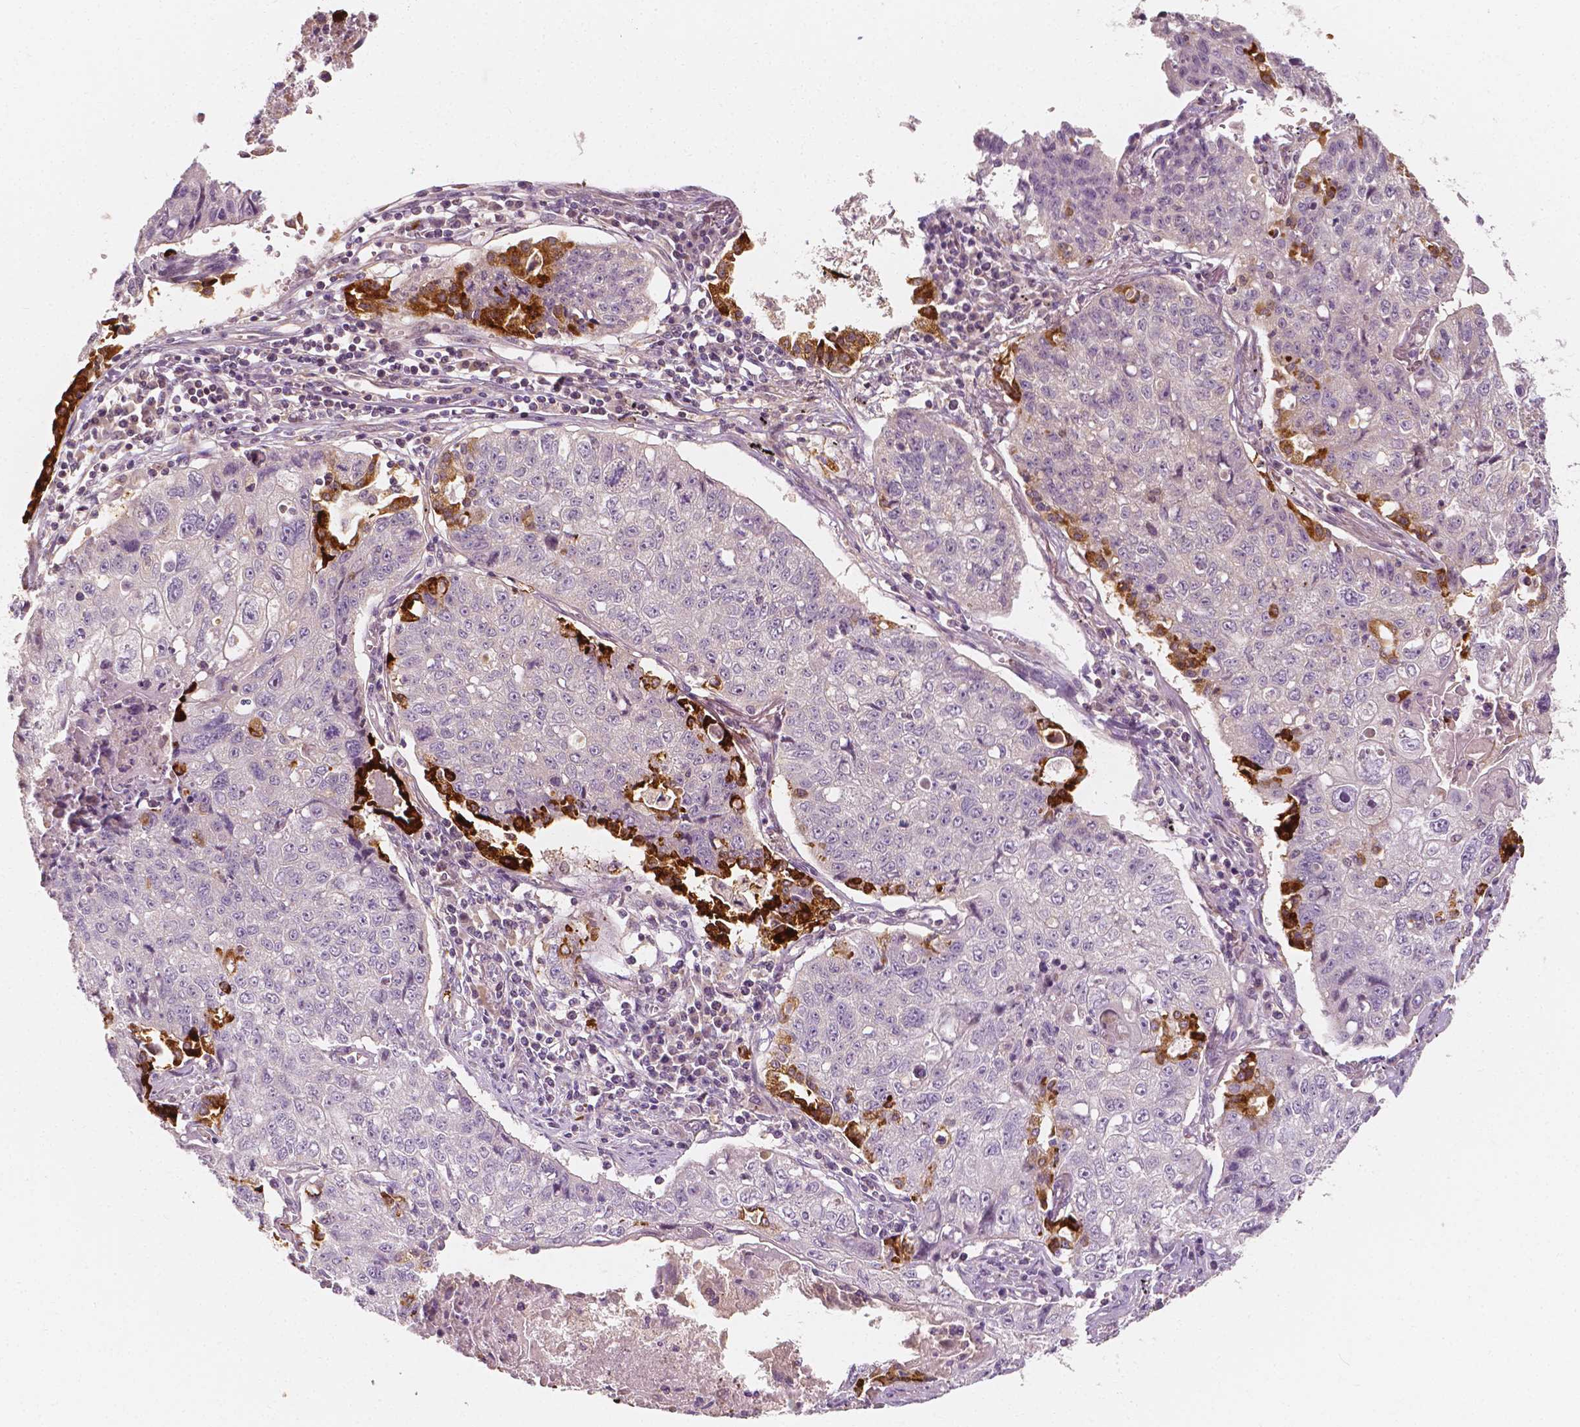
{"staining": {"intensity": "strong", "quantity": "<25%", "location": "cytoplasmic/membranous"}, "tissue": "lung cancer", "cell_type": "Tumor cells", "image_type": "cancer", "snomed": [{"axis": "morphology", "description": "Normal morphology"}, {"axis": "morphology", "description": "Aneuploidy"}, {"axis": "morphology", "description": "Squamous cell carcinoma, NOS"}, {"axis": "topography", "description": "Lymph node"}, {"axis": "topography", "description": "Lung"}], "caption": "DAB immunohistochemical staining of lung aneuploidy exhibits strong cytoplasmic/membranous protein expression in approximately <25% of tumor cells. (DAB (3,3'-diaminobenzidine) = brown stain, brightfield microscopy at high magnification).", "gene": "SHPK", "patient": {"sex": "female", "age": 76}}